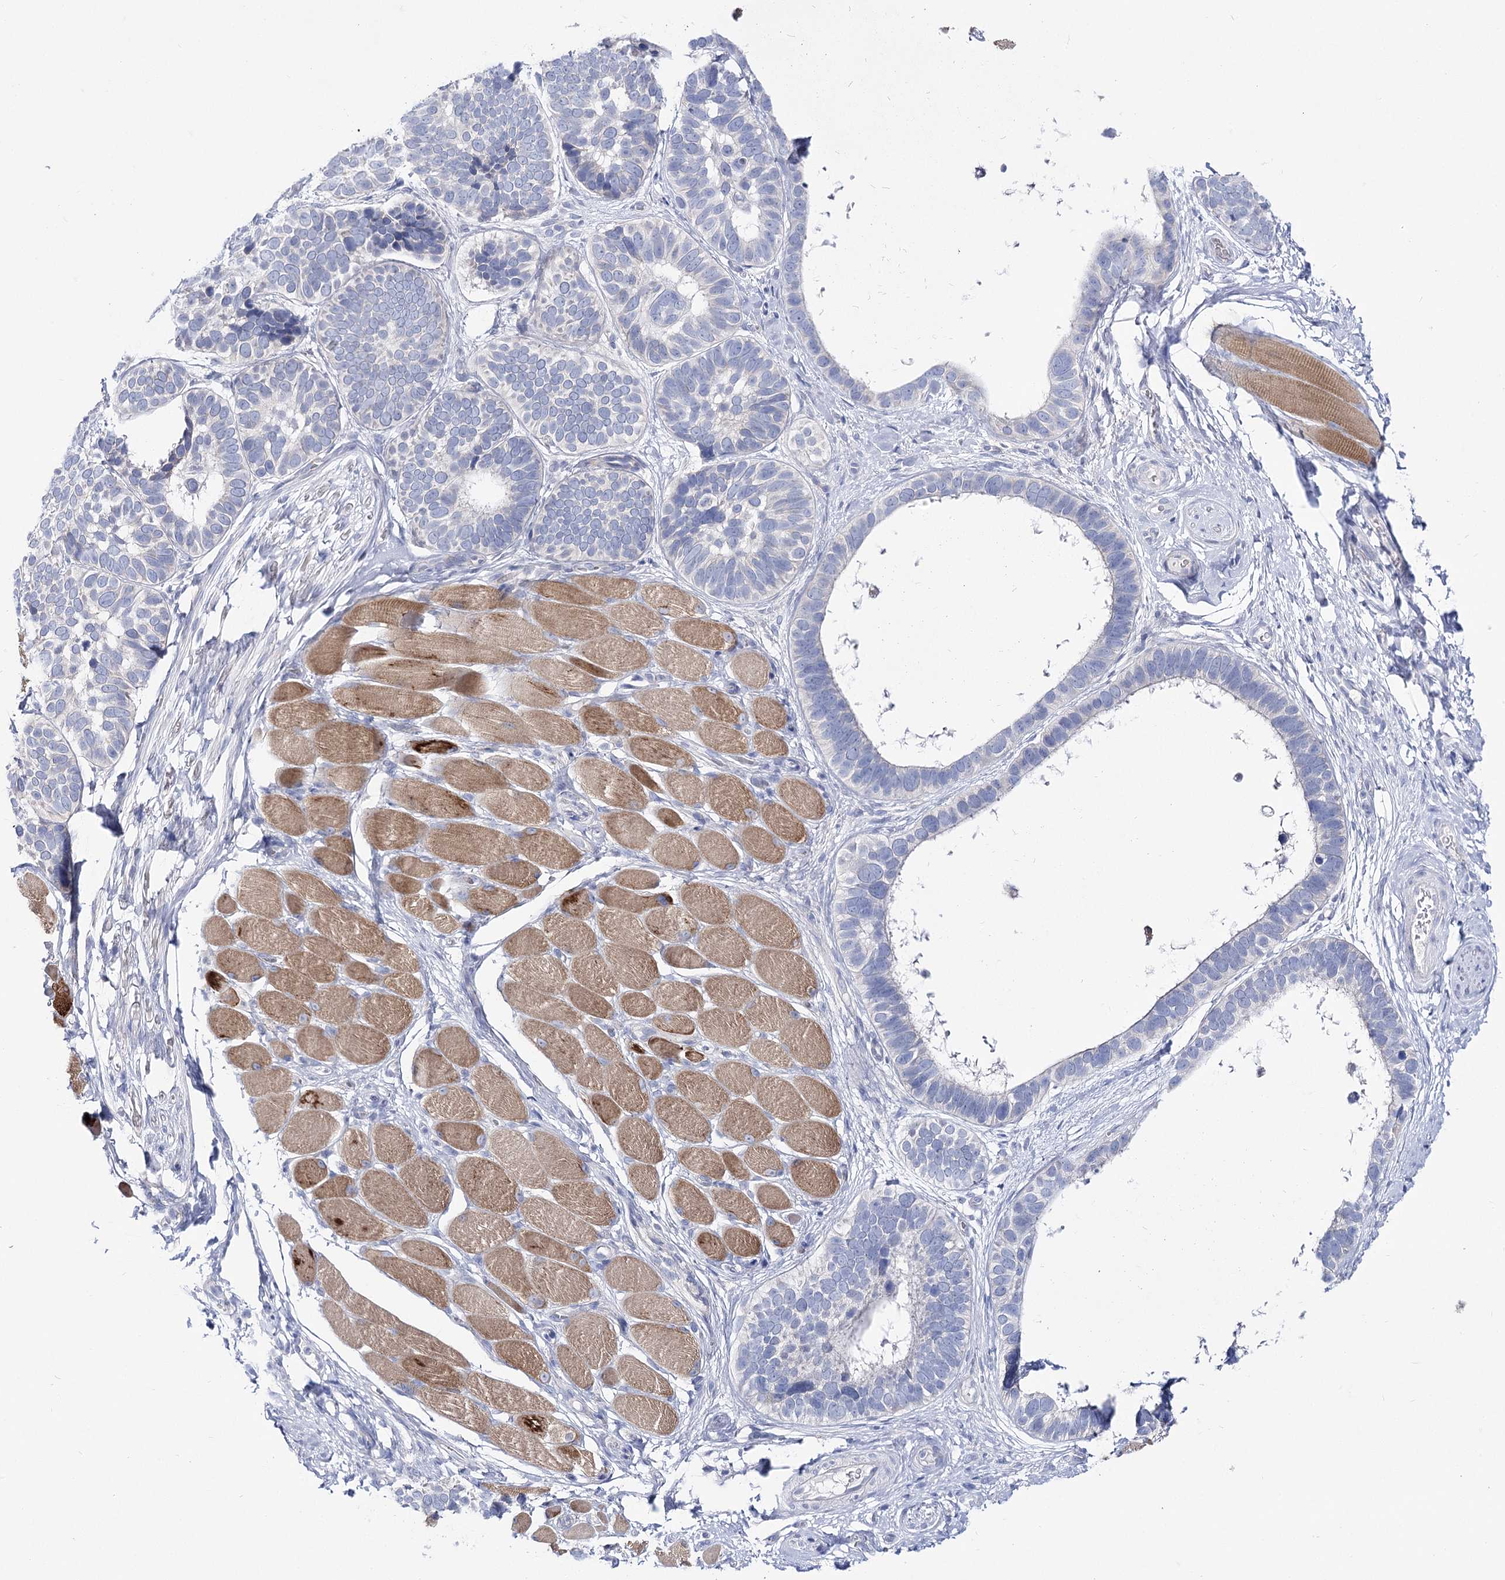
{"staining": {"intensity": "negative", "quantity": "none", "location": "none"}, "tissue": "skin cancer", "cell_type": "Tumor cells", "image_type": "cancer", "snomed": [{"axis": "morphology", "description": "Basal cell carcinoma"}, {"axis": "topography", "description": "Skin"}], "caption": "This histopathology image is of basal cell carcinoma (skin) stained with IHC to label a protein in brown with the nuclei are counter-stained blue. There is no positivity in tumor cells.", "gene": "NRAP", "patient": {"sex": "male", "age": 62}}